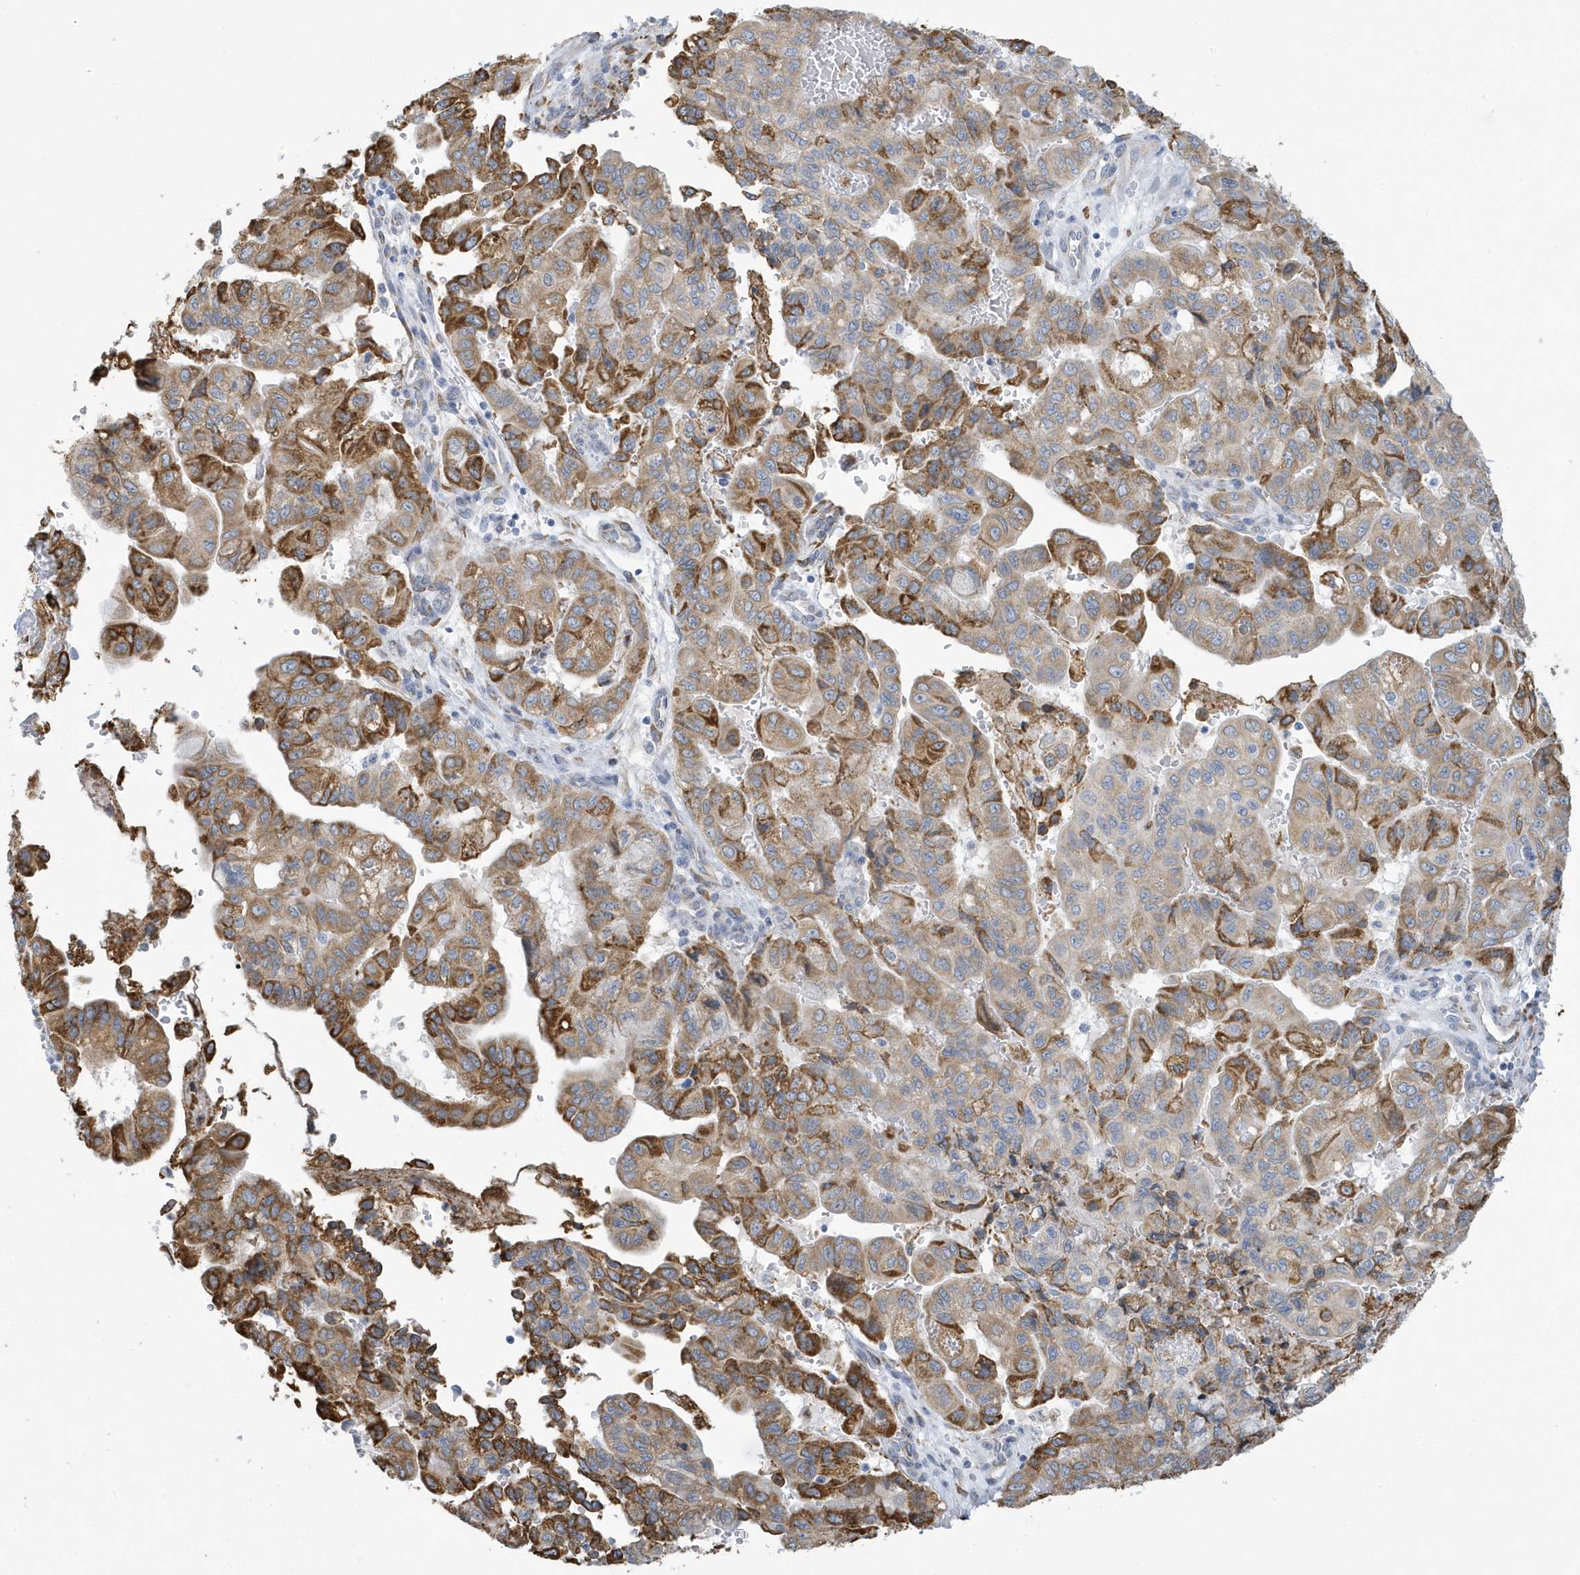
{"staining": {"intensity": "moderate", "quantity": "25%-75%", "location": "cytoplasmic/membranous"}, "tissue": "pancreatic cancer", "cell_type": "Tumor cells", "image_type": "cancer", "snomed": [{"axis": "morphology", "description": "Adenocarcinoma, NOS"}, {"axis": "topography", "description": "Pancreas"}], "caption": "Immunohistochemistry (DAB) staining of human pancreatic adenocarcinoma displays moderate cytoplasmic/membranous protein expression in approximately 25%-75% of tumor cells. (Stains: DAB (3,3'-diaminobenzidine) in brown, nuclei in blue, Microscopy: brightfield microscopy at high magnification).", "gene": "DCAF1", "patient": {"sex": "male", "age": 51}}